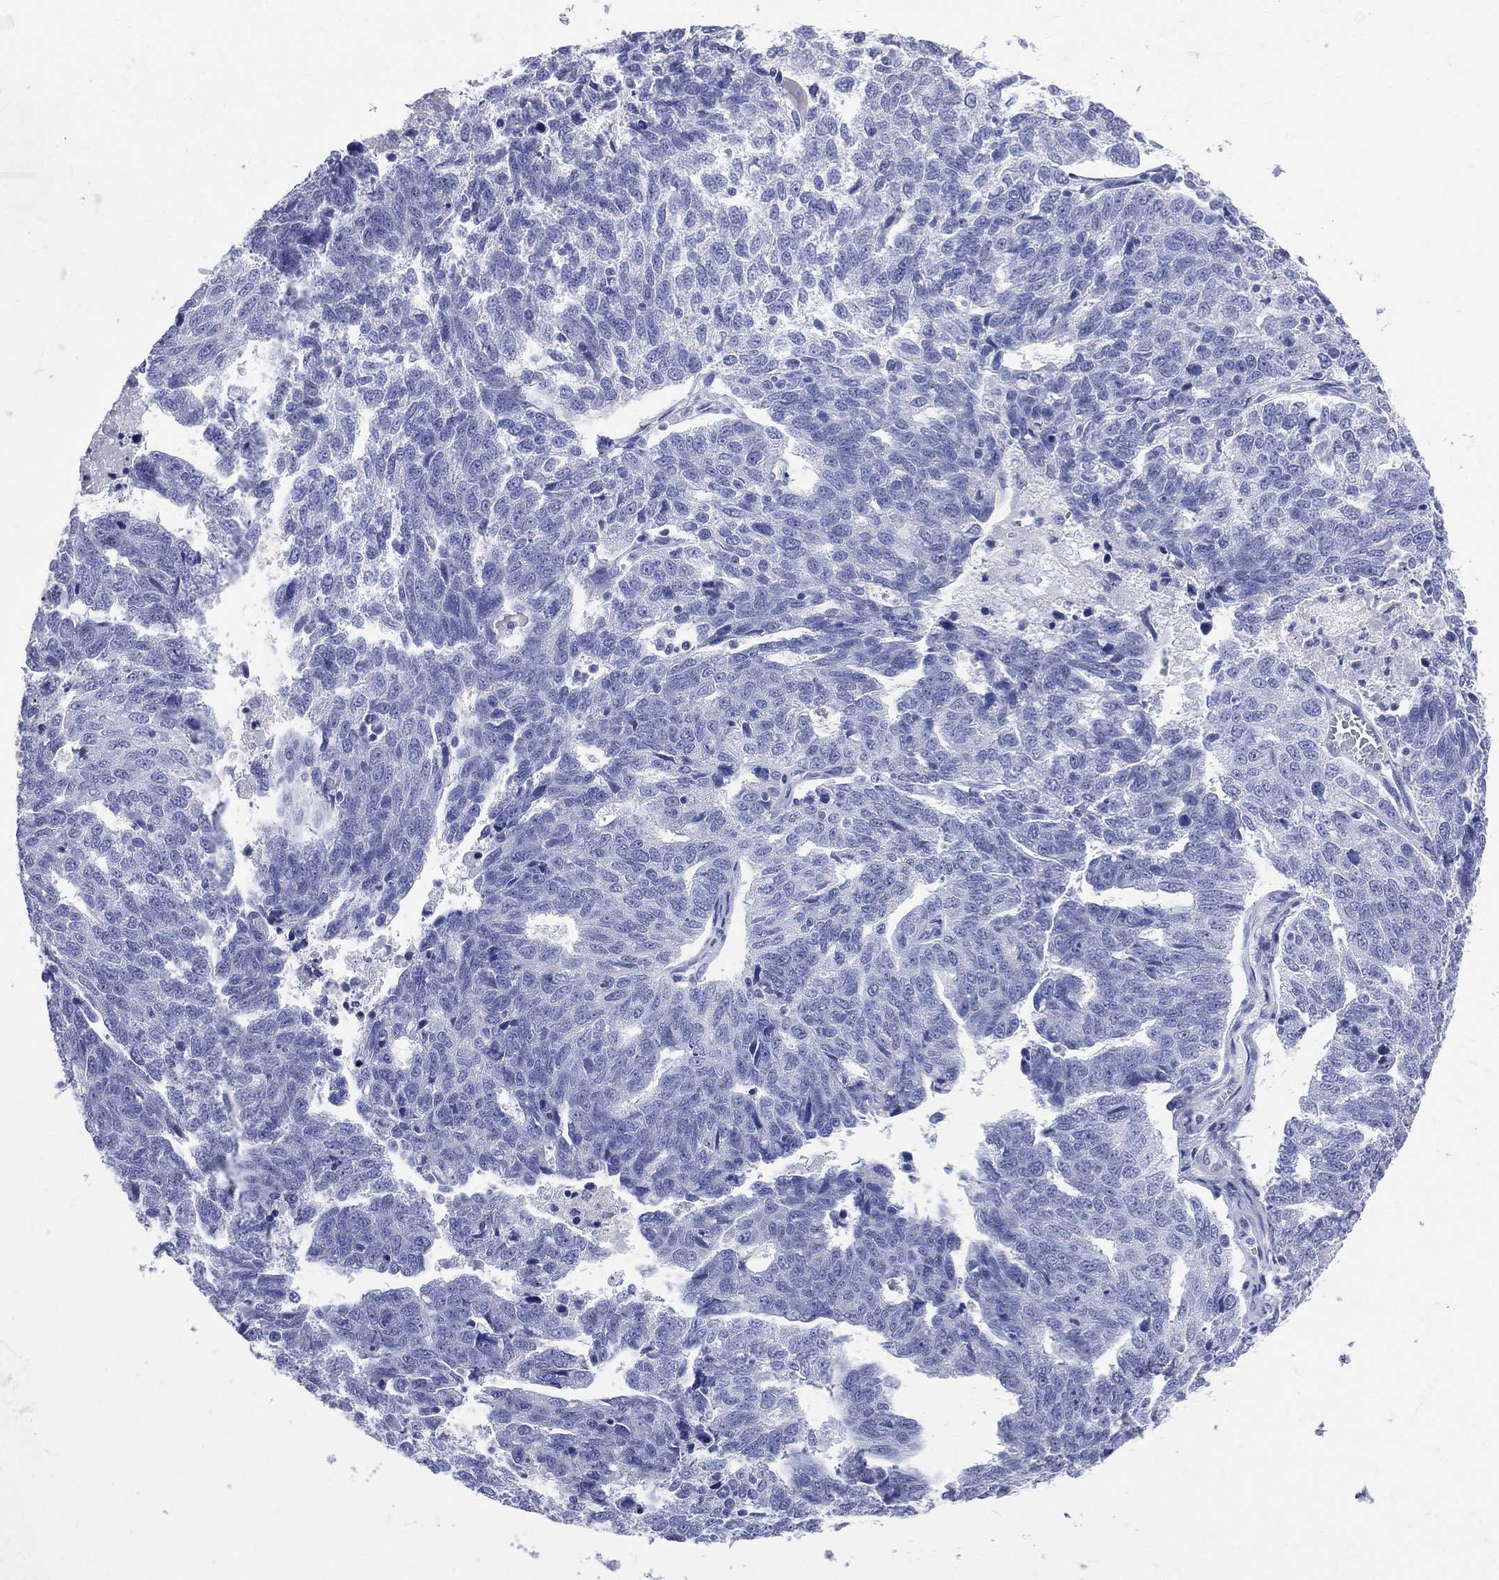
{"staining": {"intensity": "negative", "quantity": "none", "location": "none"}, "tissue": "ovarian cancer", "cell_type": "Tumor cells", "image_type": "cancer", "snomed": [{"axis": "morphology", "description": "Cystadenocarcinoma, serous, NOS"}, {"axis": "topography", "description": "Ovary"}], "caption": "Immunohistochemistry (IHC) micrograph of neoplastic tissue: human ovarian cancer (serous cystadenocarcinoma) stained with DAB (3,3'-diaminobenzidine) shows no significant protein staining in tumor cells.", "gene": "SYP", "patient": {"sex": "female", "age": 71}}